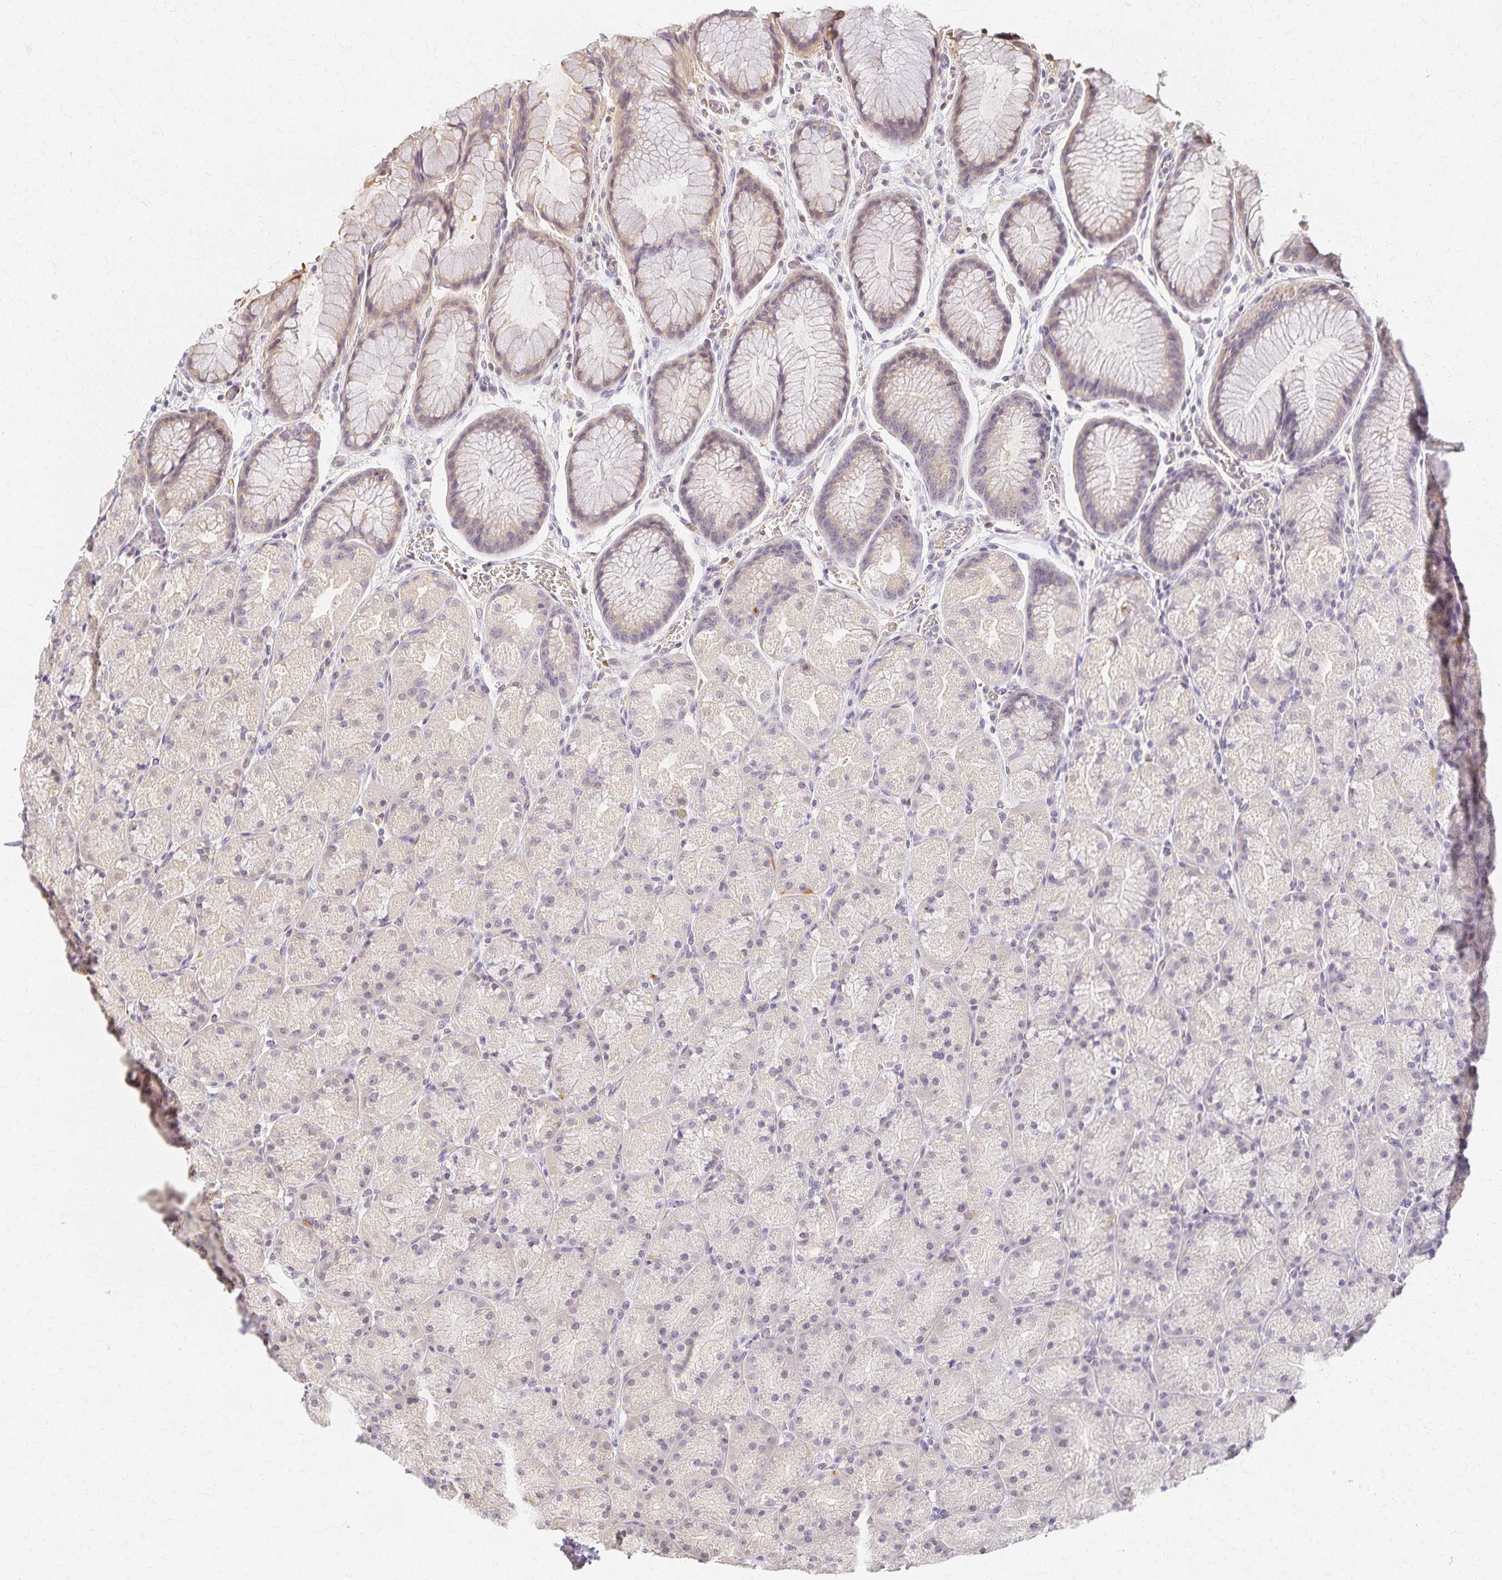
{"staining": {"intensity": "weak", "quantity": "25%-75%", "location": "cytoplasmic/membranous"}, "tissue": "stomach", "cell_type": "Glandular cells", "image_type": "normal", "snomed": [{"axis": "morphology", "description": "Normal tissue, NOS"}, {"axis": "topography", "description": "Stomach, upper"}, {"axis": "topography", "description": "Stomach"}], "caption": "Immunohistochemistry (IHC) photomicrograph of normal stomach: stomach stained using immunohistochemistry (IHC) reveals low levels of weak protein expression localized specifically in the cytoplasmic/membranous of glandular cells, appearing as a cytoplasmic/membranous brown color.", "gene": "AZGP1", "patient": {"sex": "male", "age": 48}}